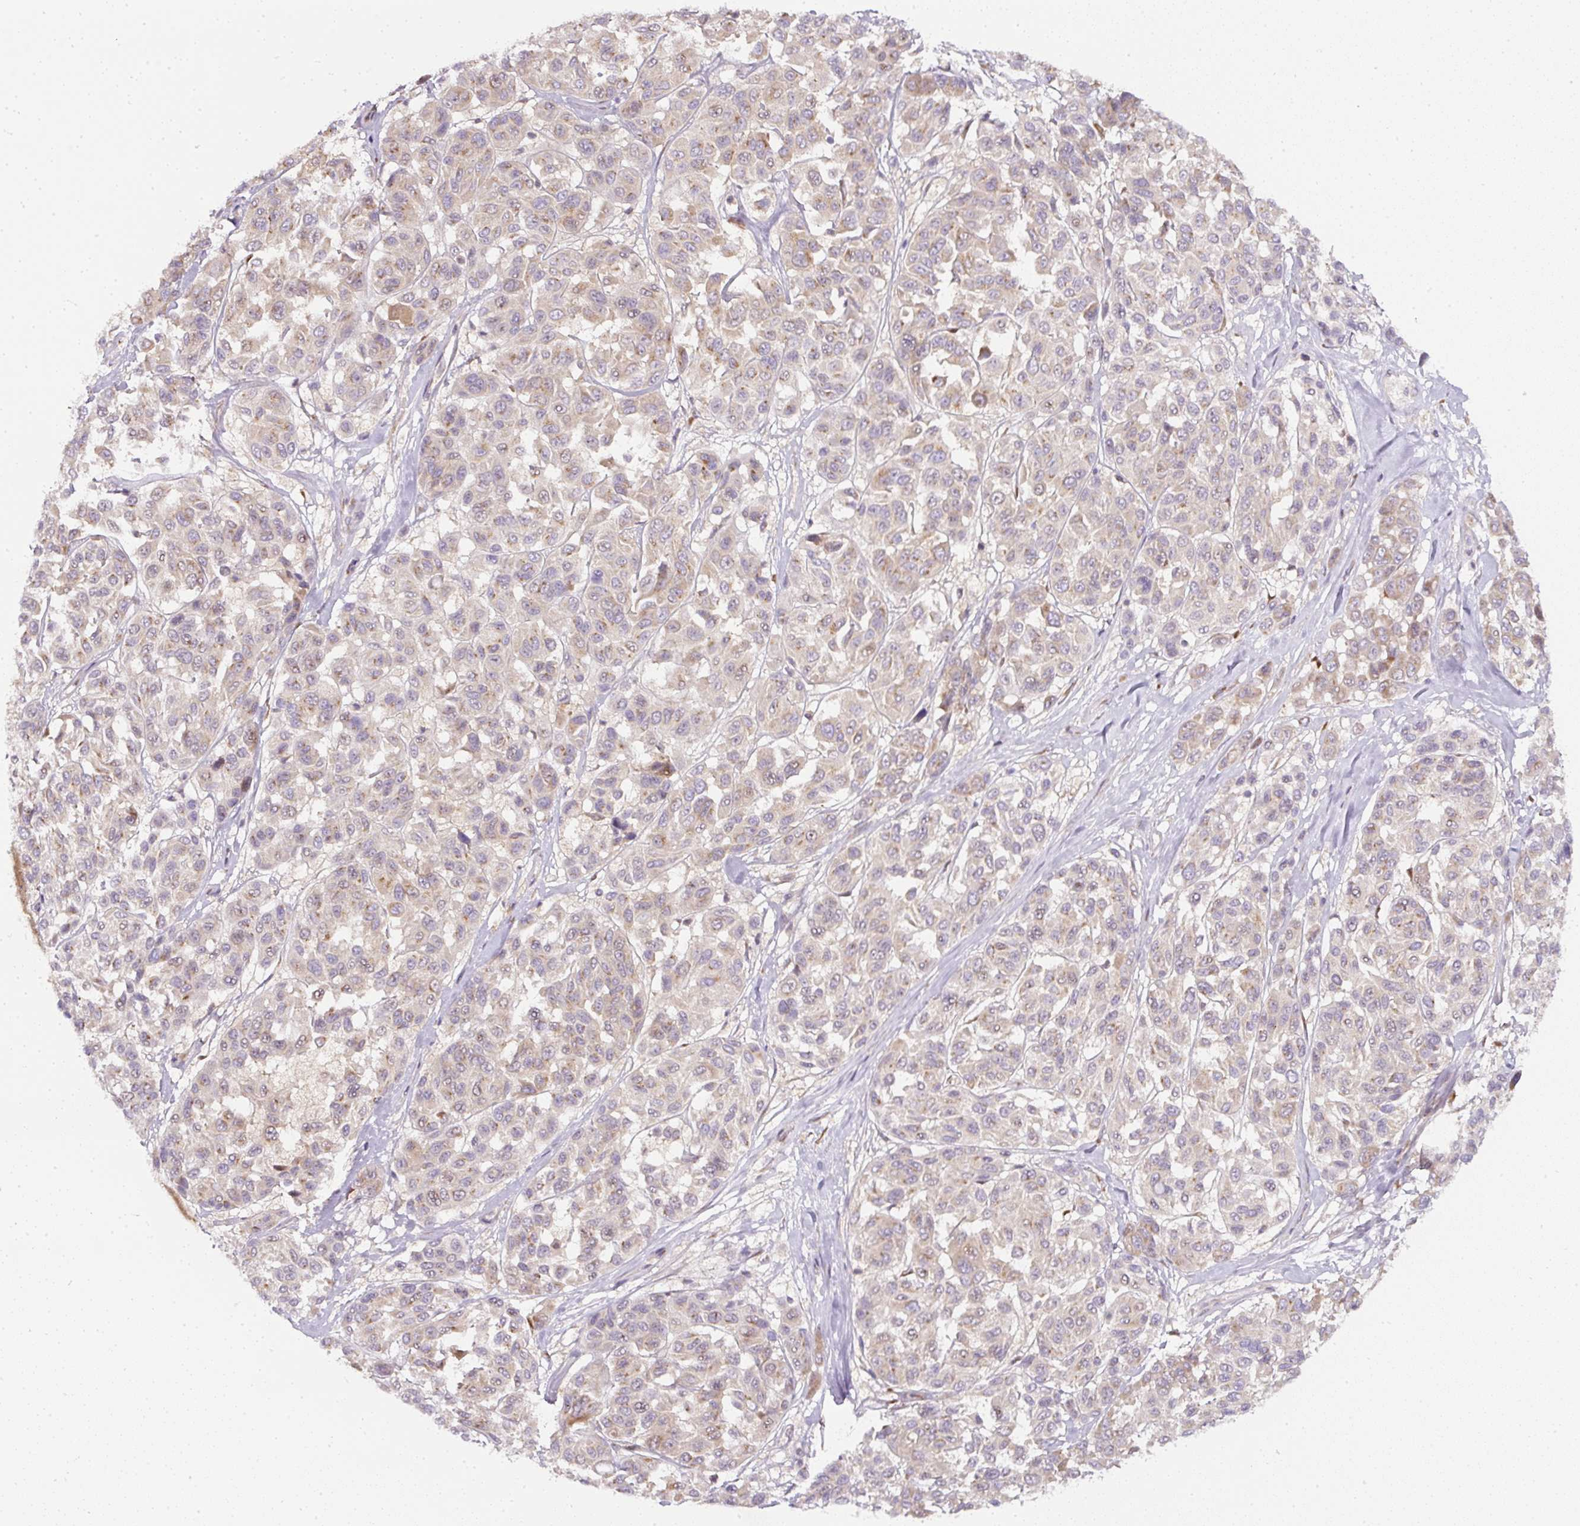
{"staining": {"intensity": "moderate", "quantity": "25%-75%", "location": "cytoplasmic/membranous"}, "tissue": "melanoma", "cell_type": "Tumor cells", "image_type": "cancer", "snomed": [{"axis": "morphology", "description": "Malignant melanoma, NOS"}, {"axis": "topography", "description": "Skin"}], "caption": "Melanoma stained with immunohistochemistry shows moderate cytoplasmic/membranous expression in about 25%-75% of tumor cells. The staining was performed using DAB (3,3'-diaminobenzidine) to visualize the protein expression in brown, while the nuclei were stained in blue with hematoxylin (Magnification: 20x).", "gene": "MLX", "patient": {"sex": "female", "age": 66}}